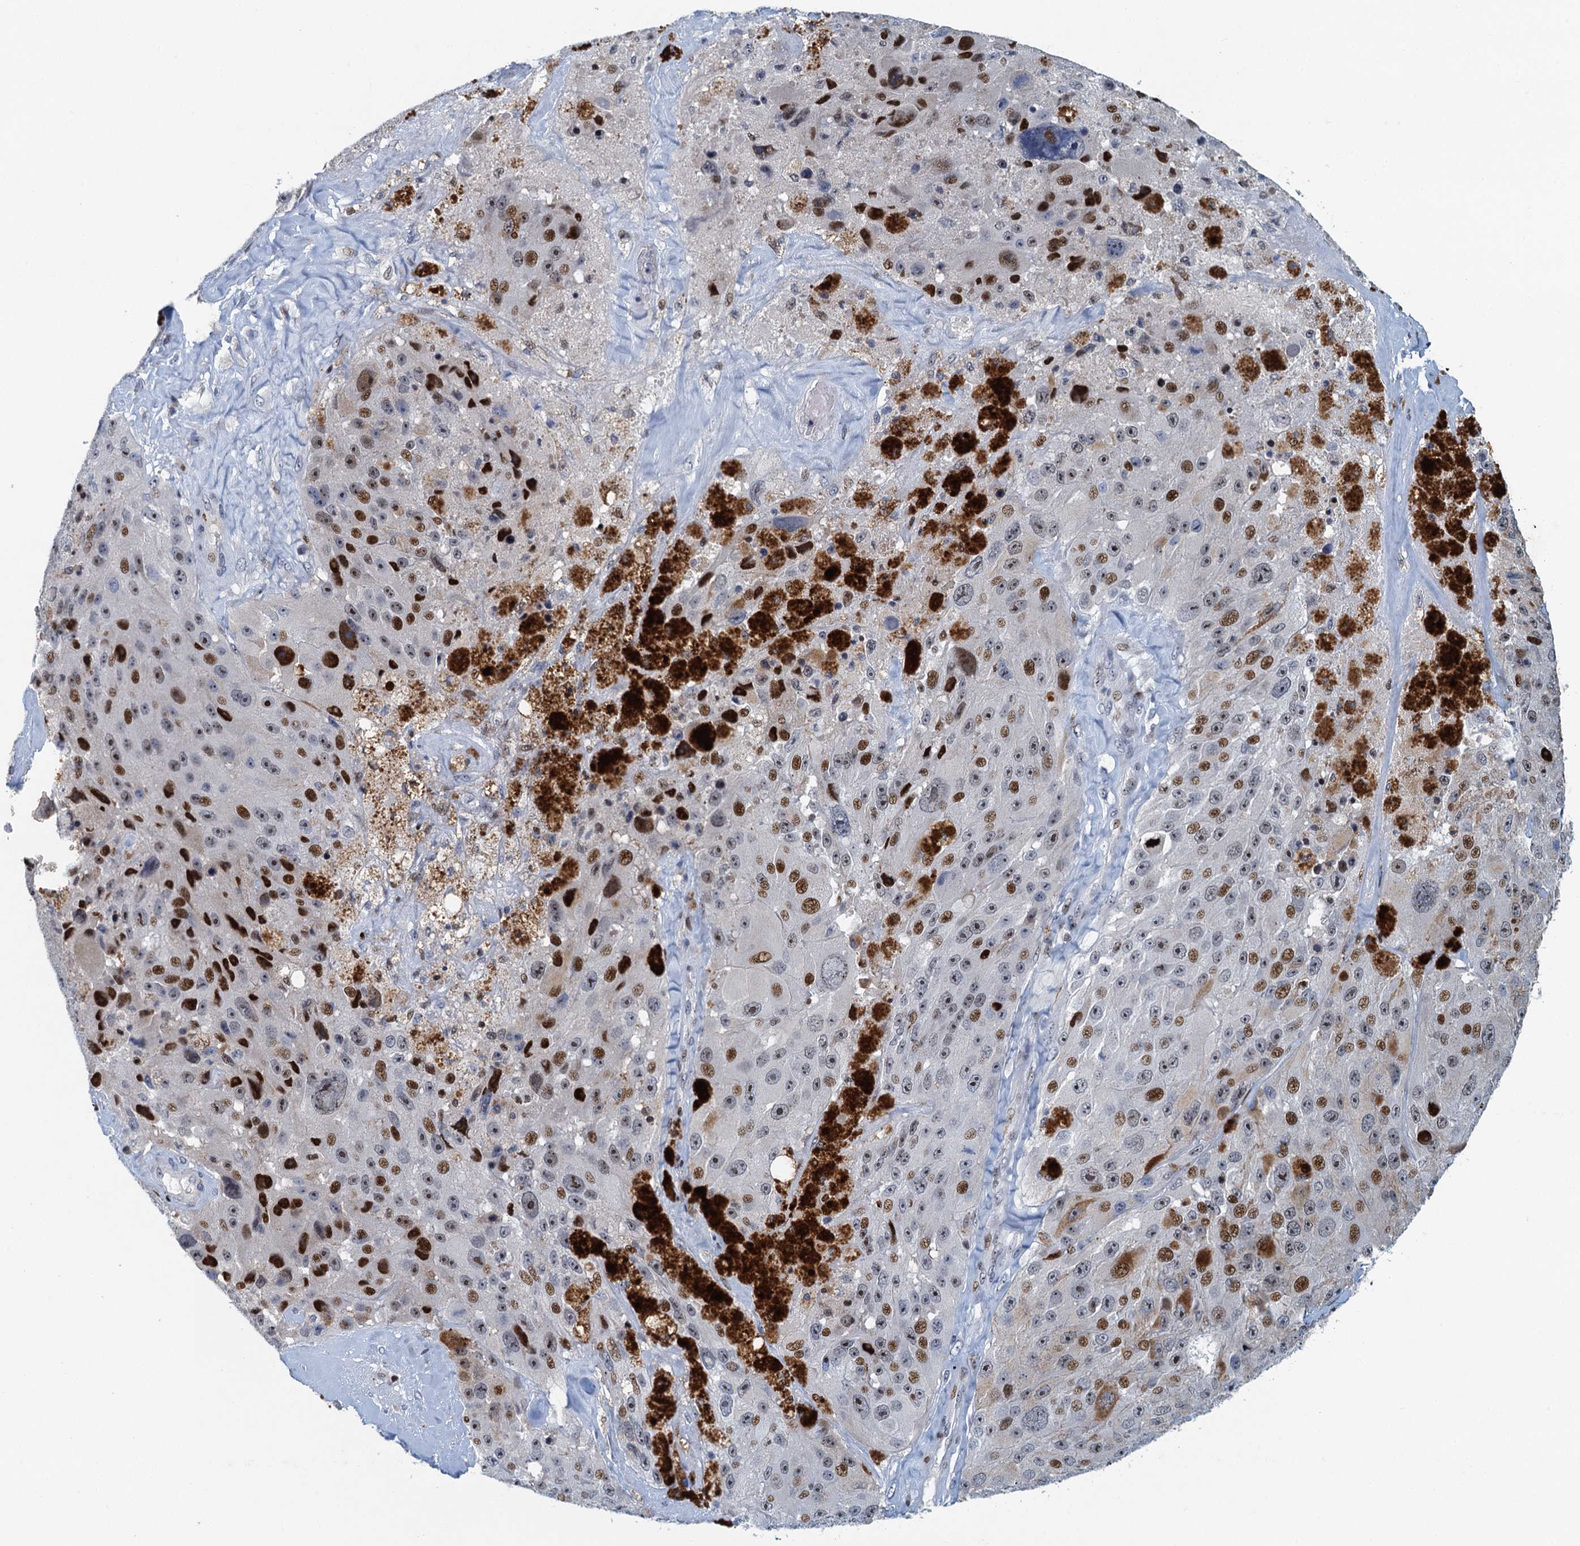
{"staining": {"intensity": "moderate", "quantity": ">75%", "location": "nuclear"}, "tissue": "melanoma", "cell_type": "Tumor cells", "image_type": "cancer", "snomed": [{"axis": "morphology", "description": "Malignant melanoma, Metastatic site"}, {"axis": "topography", "description": "Lymph node"}], "caption": "About >75% of tumor cells in malignant melanoma (metastatic site) demonstrate moderate nuclear protein expression as visualized by brown immunohistochemical staining.", "gene": "ANKRD13D", "patient": {"sex": "male", "age": 62}}